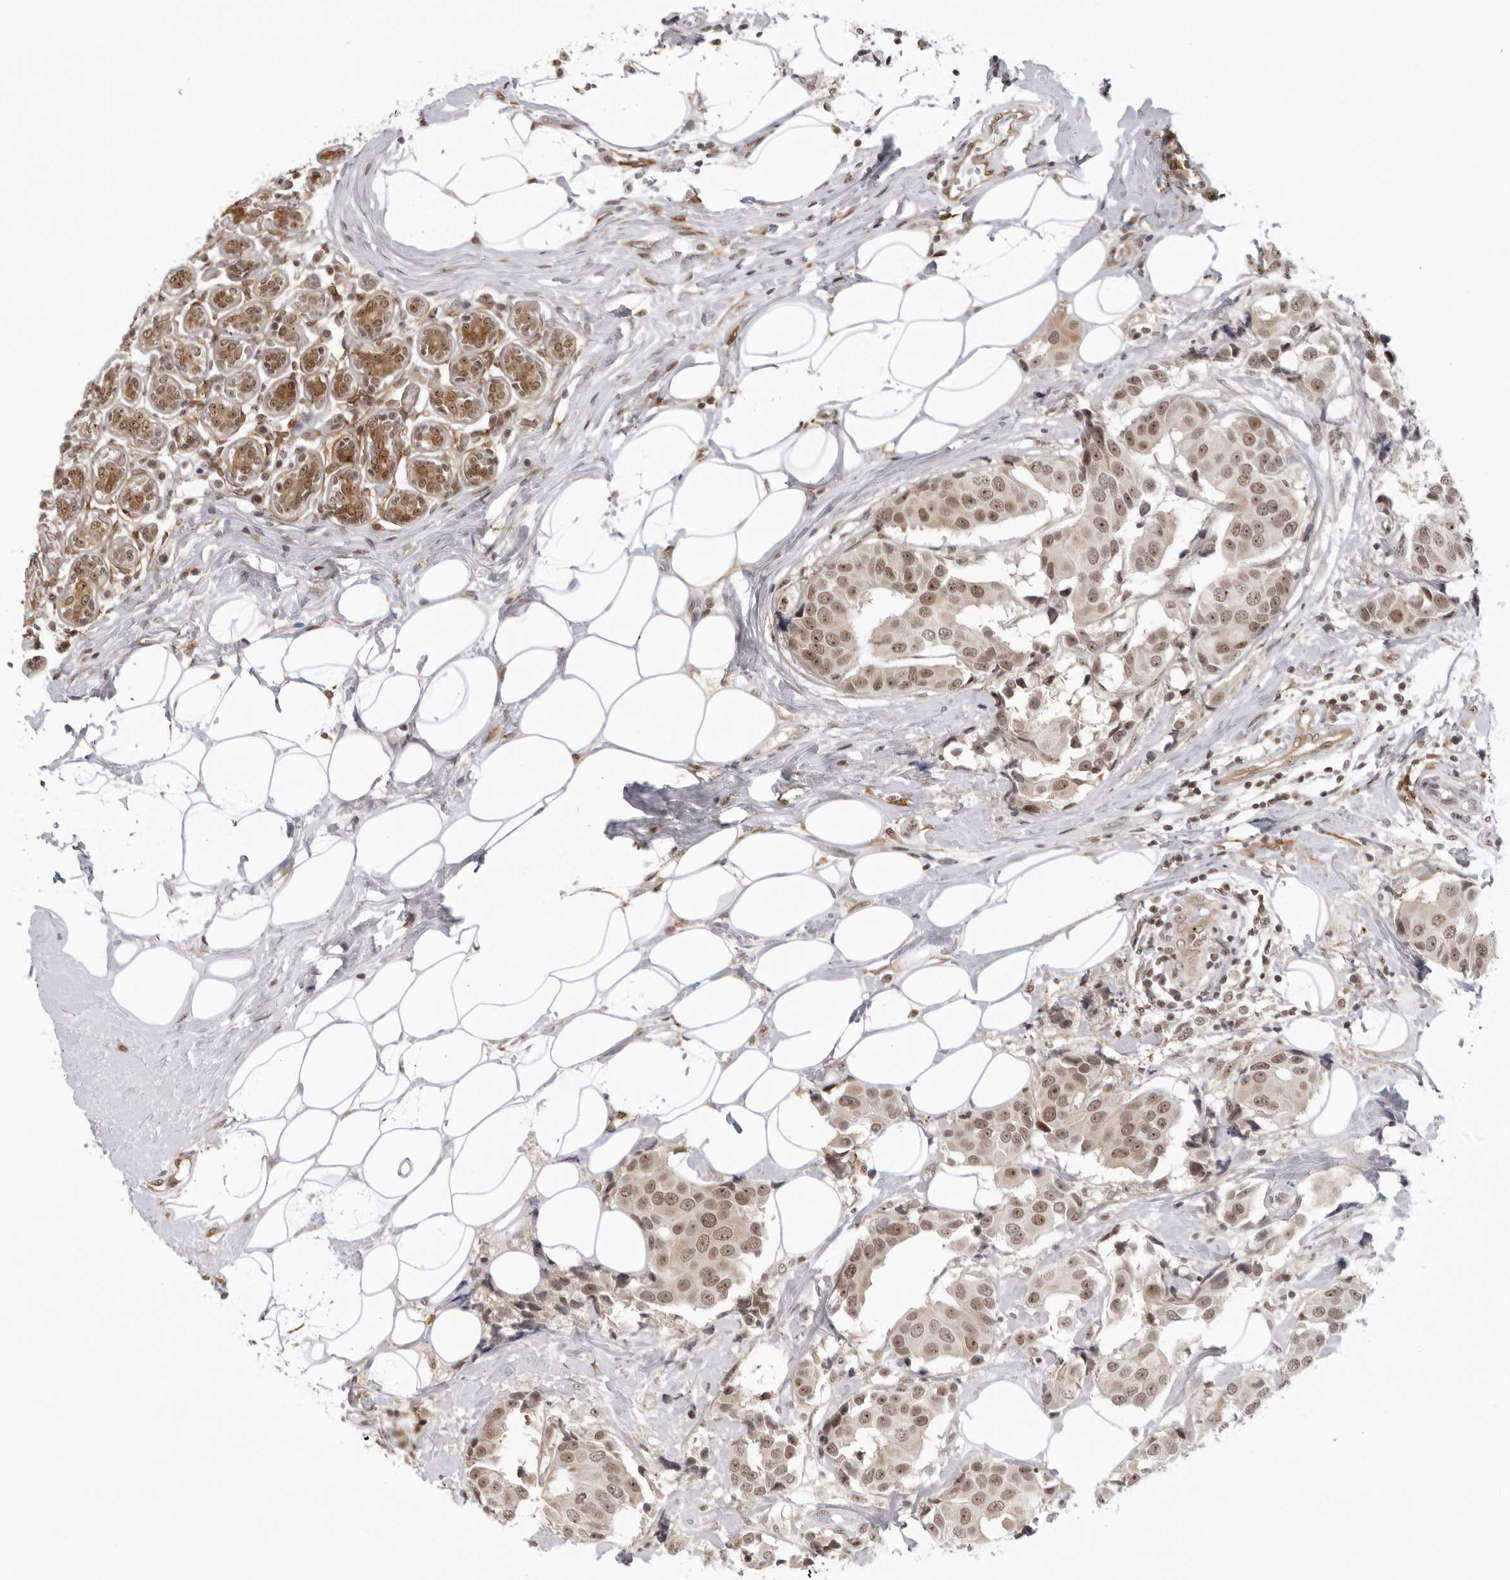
{"staining": {"intensity": "moderate", "quantity": ">75%", "location": "nuclear"}, "tissue": "breast cancer", "cell_type": "Tumor cells", "image_type": "cancer", "snomed": [{"axis": "morphology", "description": "Normal tissue, NOS"}, {"axis": "morphology", "description": "Duct carcinoma"}, {"axis": "topography", "description": "Breast"}], "caption": "The image exhibits staining of intraductal carcinoma (breast), revealing moderate nuclear protein positivity (brown color) within tumor cells.", "gene": "EXOSC10", "patient": {"sex": "female", "age": 39}}